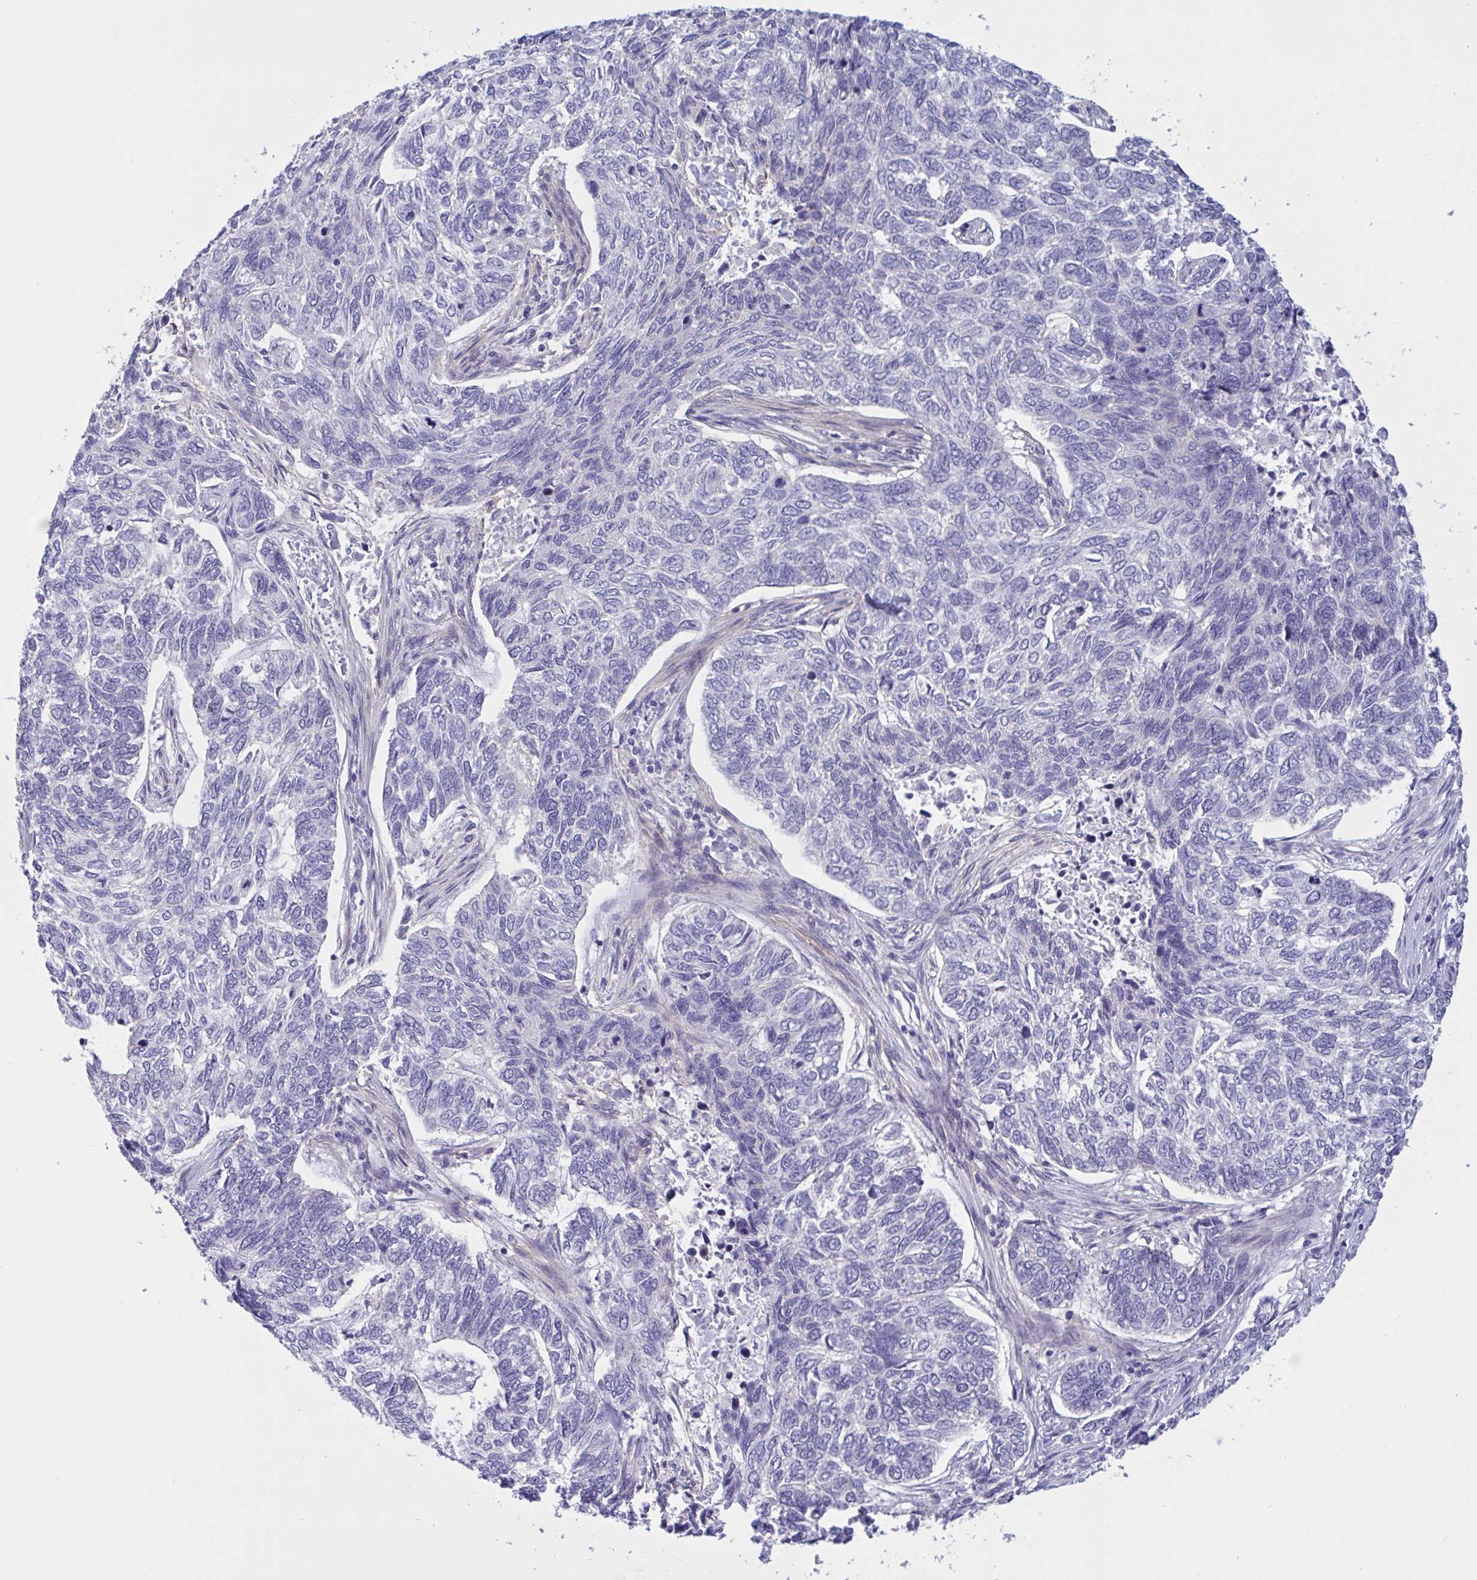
{"staining": {"intensity": "negative", "quantity": "none", "location": "none"}, "tissue": "skin cancer", "cell_type": "Tumor cells", "image_type": "cancer", "snomed": [{"axis": "morphology", "description": "Basal cell carcinoma"}, {"axis": "topography", "description": "Skin"}], "caption": "The photomicrograph reveals no significant expression in tumor cells of skin cancer (basal cell carcinoma).", "gene": "OXLD1", "patient": {"sex": "female", "age": 65}}